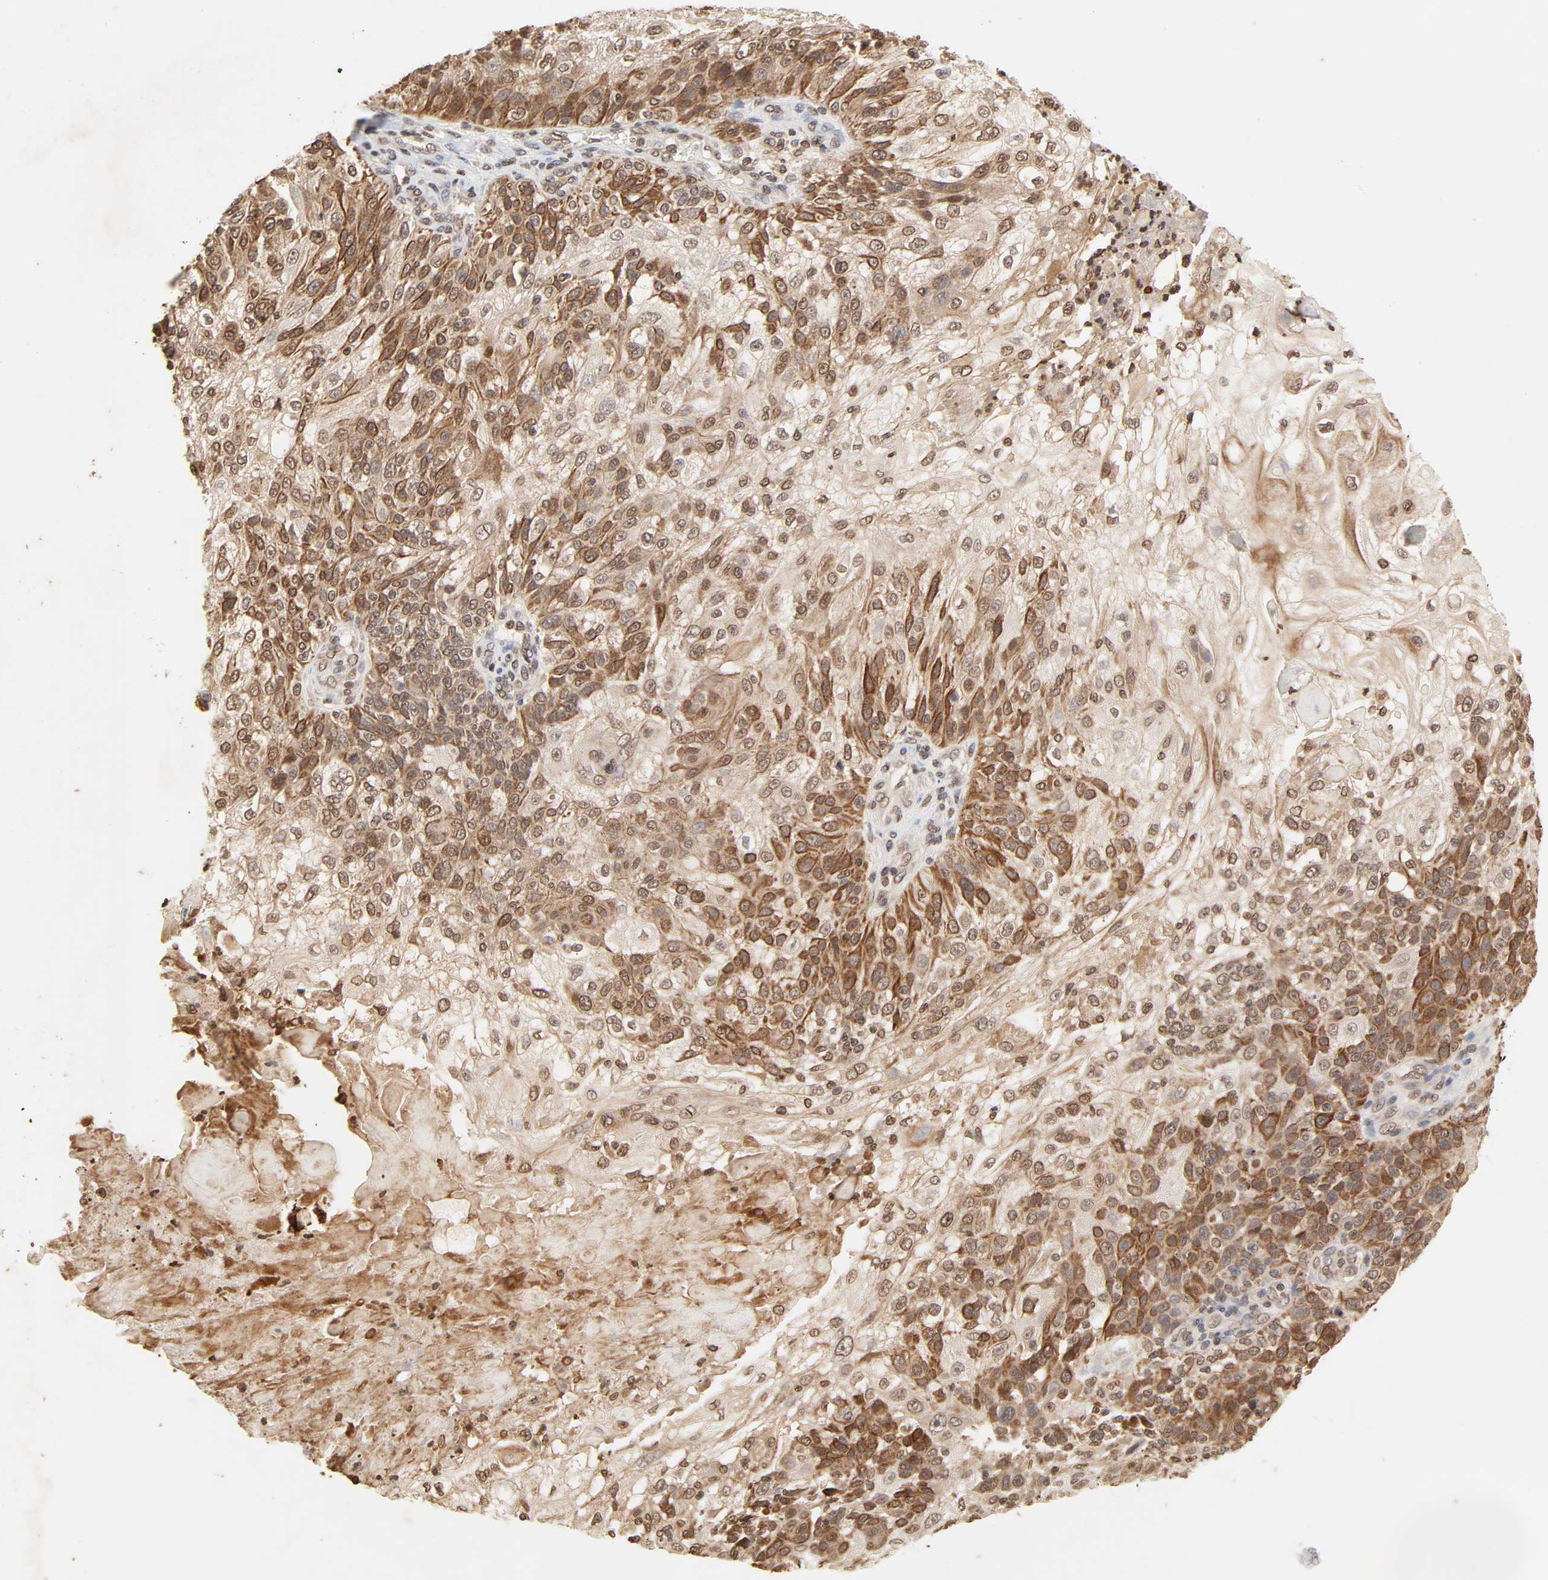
{"staining": {"intensity": "strong", "quantity": ">75%", "location": "cytoplasmic/membranous,nuclear"}, "tissue": "skin cancer", "cell_type": "Tumor cells", "image_type": "cancer", "snomed": [{"axis": "morphology", "description": "Normal tissue, NOS"}, {"axis": "morphology", "description": "Squamous cell carcinoma, NOS"}, {"axis": "topography", "description": "Skin"}], "caption": "A brown stain highlights strong cytoplasmic/membranous and nuclear staining of a protein in skin squamous cell carcinoma tumor cells.", "gene": "TBL1X", "patient": {"sex": "female", "age": 83}}